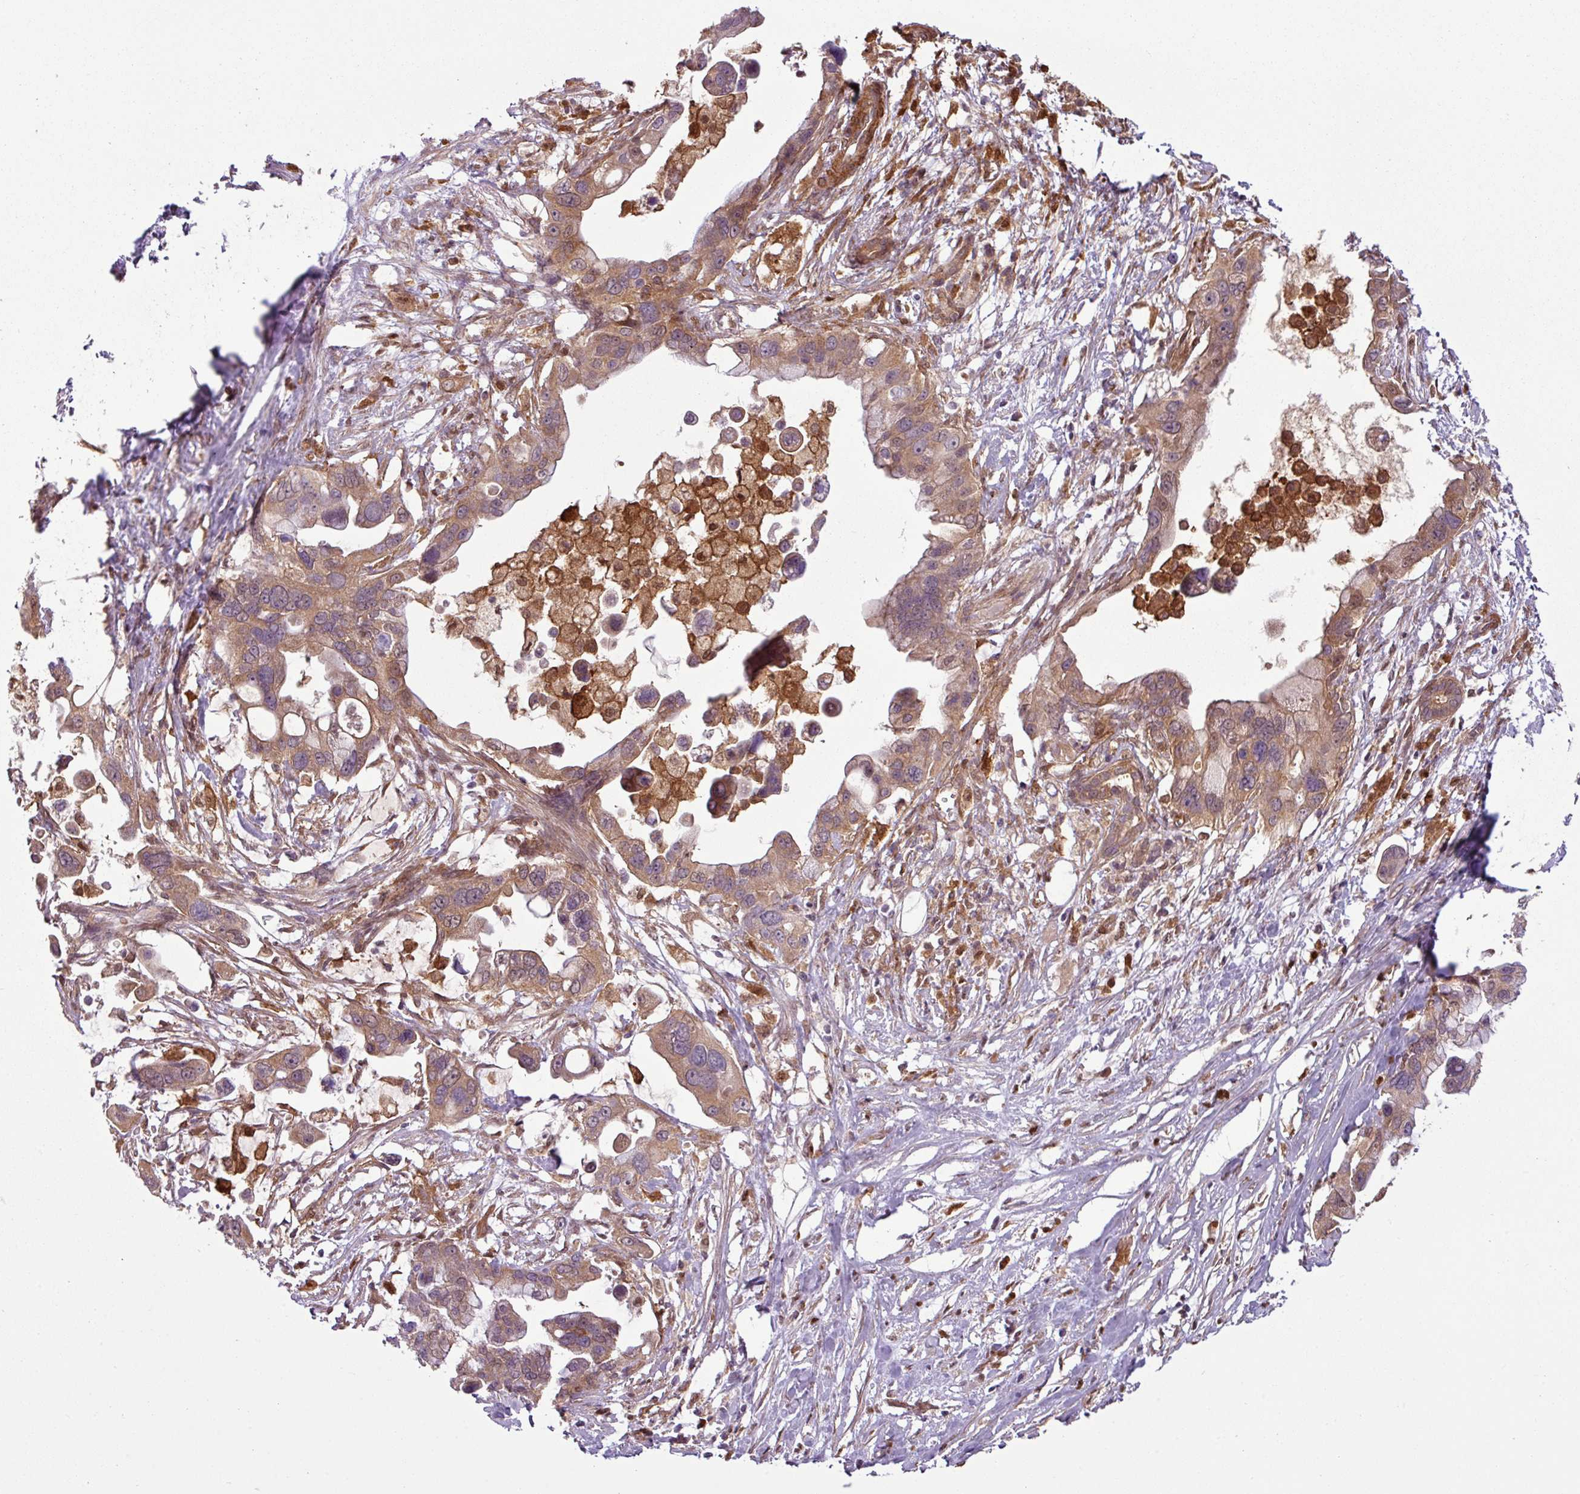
{"staining": {"intensity": "moderate", "quantity": ">75%", "location": "cytoplasmic/membranous"}, "tissue": "pancreatic cancer", "cell_type": "Tumor cells", "image_type": "cancer", "snomed": [{"axis": "morphology", "description": "Adenocarcinoma, NOS"}, {"axis": "topography", "description": "Pancreas"}], "caption": "Tumor cells demonstrate medium levels of moderate cytoplasmic/membranous staining in about >75% of cells in human pancreatic cancer.", "gene": "SH3BGRL", "patient": {"sex": "female", "age": 83}}